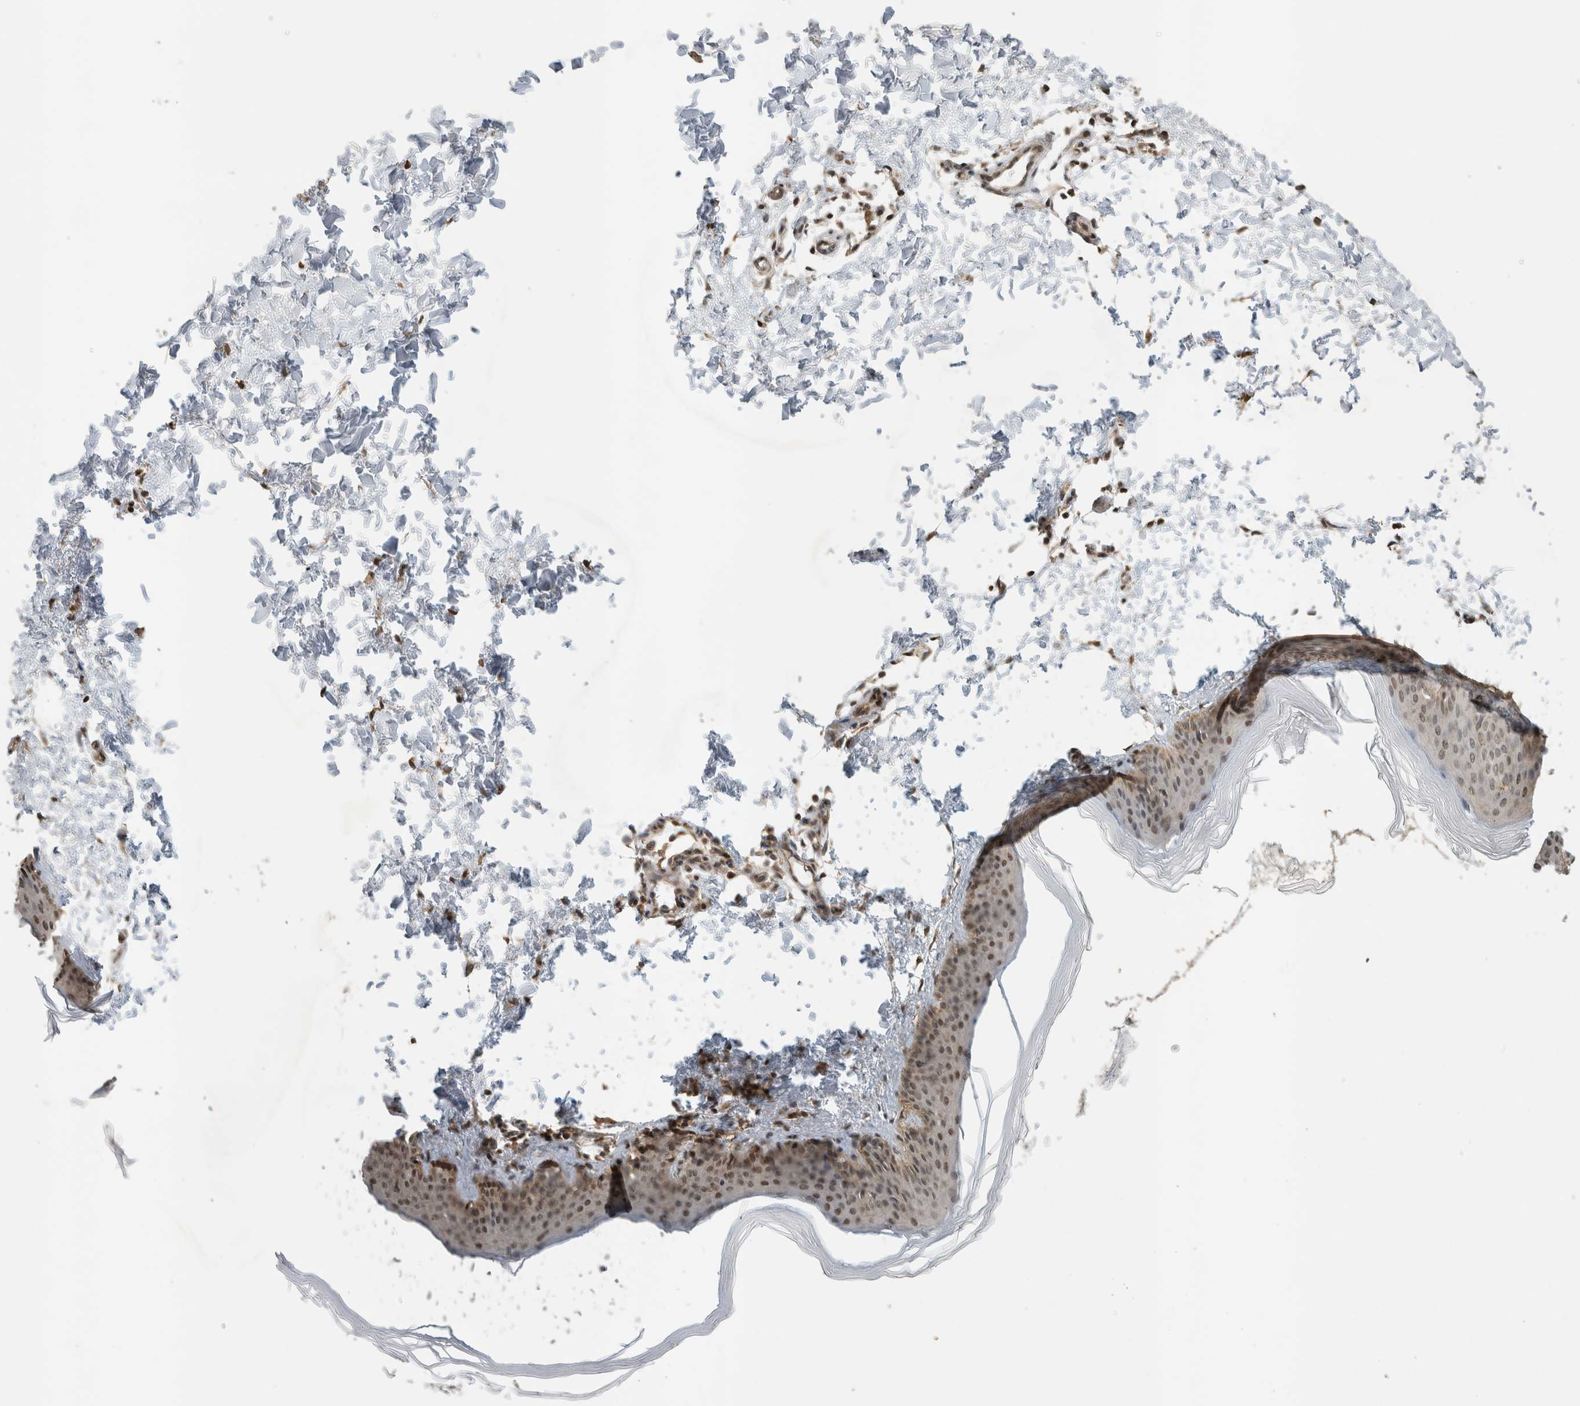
{"staining": {"intensity": "moderate", "quantity": ">75%", "location": "cytoplasmic/membranous,nuclear"}, "tissue": "skin", "cell_type": "Fibroblasts", "image_type": "normal", "snomed": [{"axis": "morphology", "description": "Normal tissue, NOS"}, {"axis": "topography", "description": "Skin"}], "caption": "Protein expression analysis of benign skin demonstrates moderate cytoplasmic/membranous,nuclear staining in about >75% of fibroblasts. (Brightfield microscopy of DAB IHC at high magnification).", "gene": "C1orf21", "patient": {"sex": "female", "age": 27}}